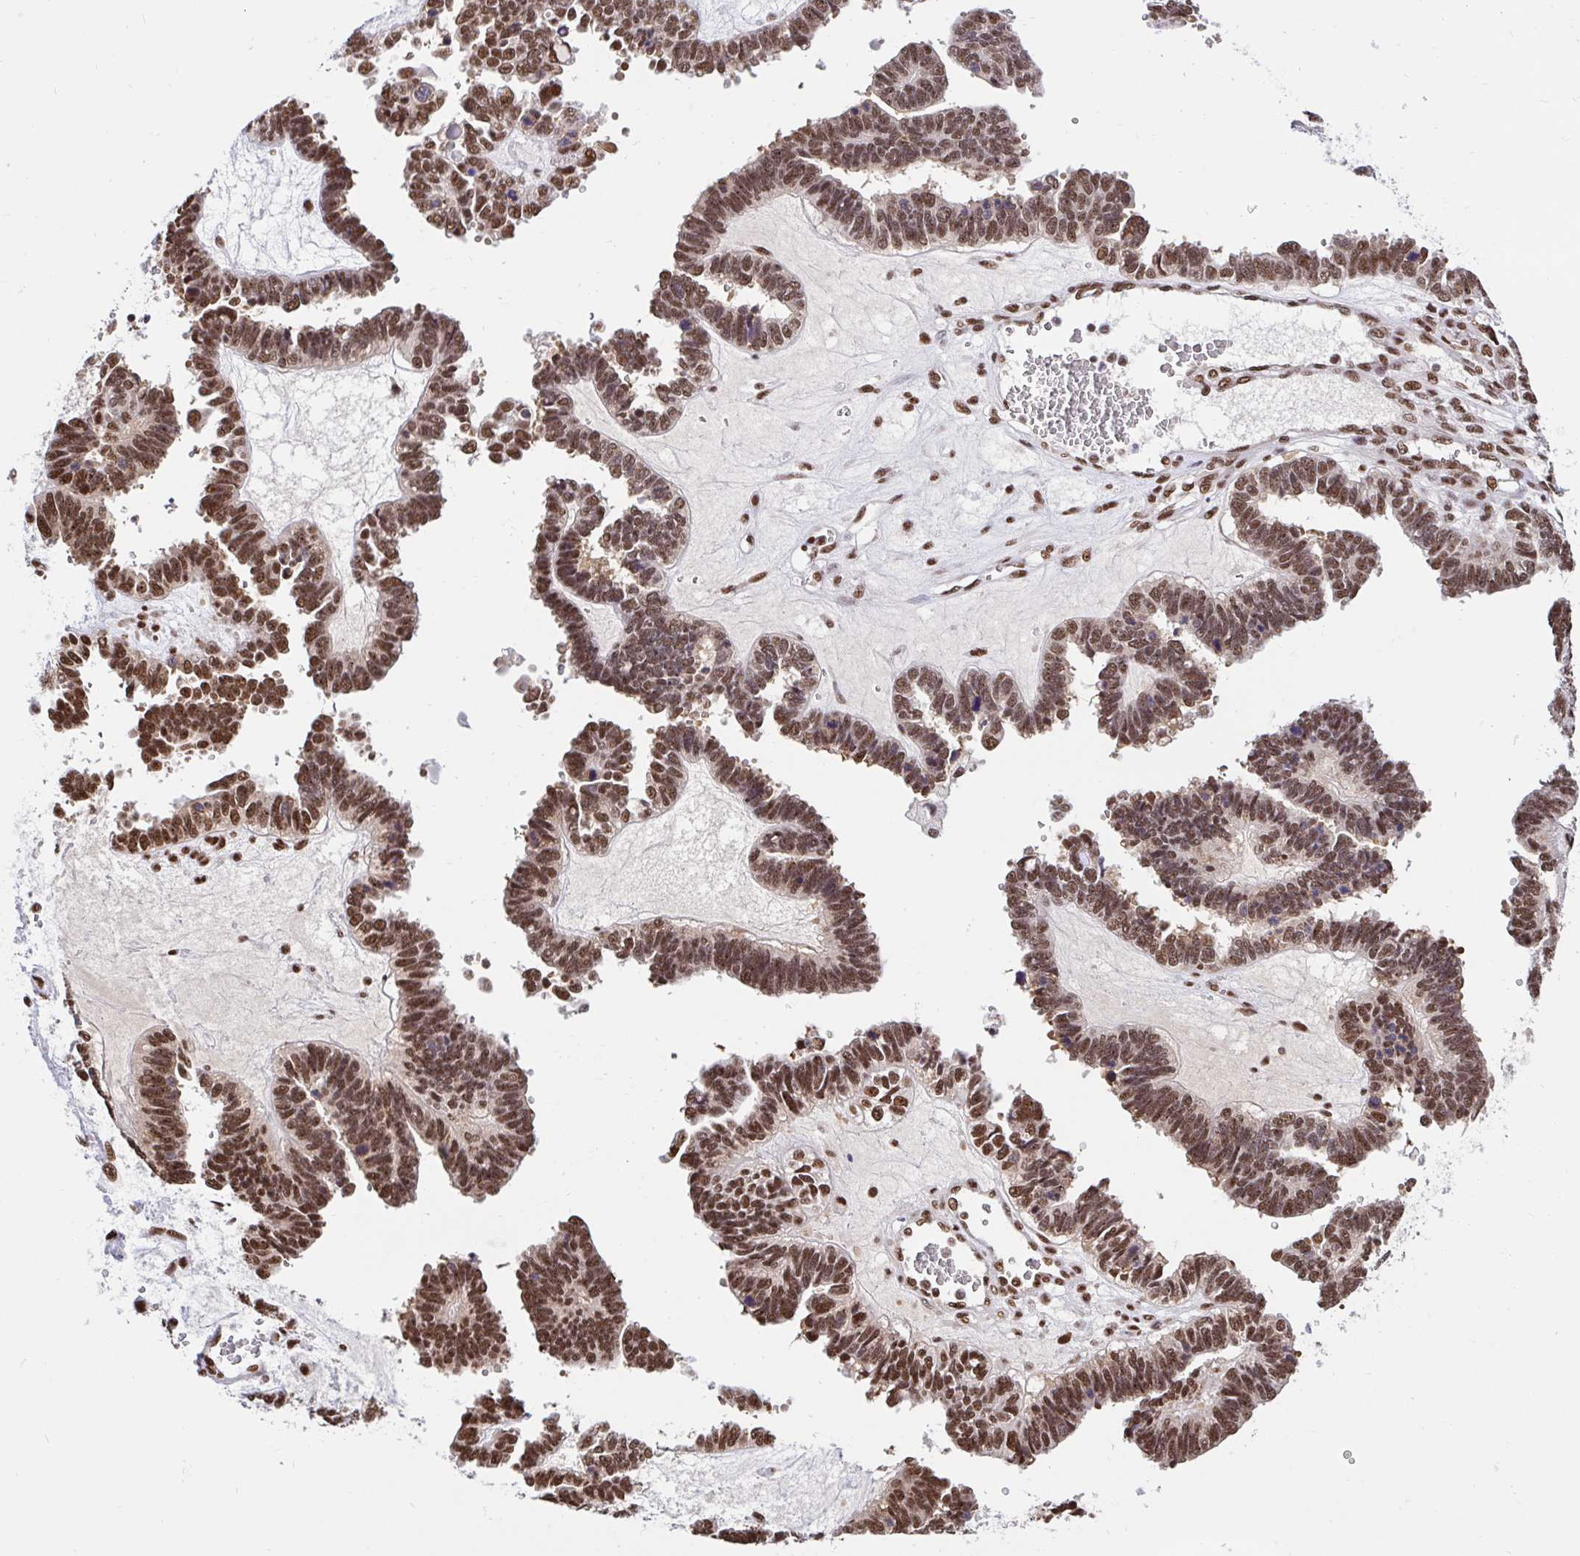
{"staining": {"intensity": "moderate", "quantity": ">75%", "location": "nuclear"}, "tissue": "ovarian cancer", "cell_type": "Tumor cells", "image_type": "cancer", "snomed": [{"axis": "morphology", "description": "Cystadenocarcinoma, serous, NOS"}, {"axis": "topography", "description": "Ovary"}], "caption": "Human ovarian serous cystadenocarcinoma stained with a brown dye displays moderate nuclear positive expression in approximately >75% of tumor cells.", "gene": "ABCA9", "patient": {"sex": "female", "age": 51}}